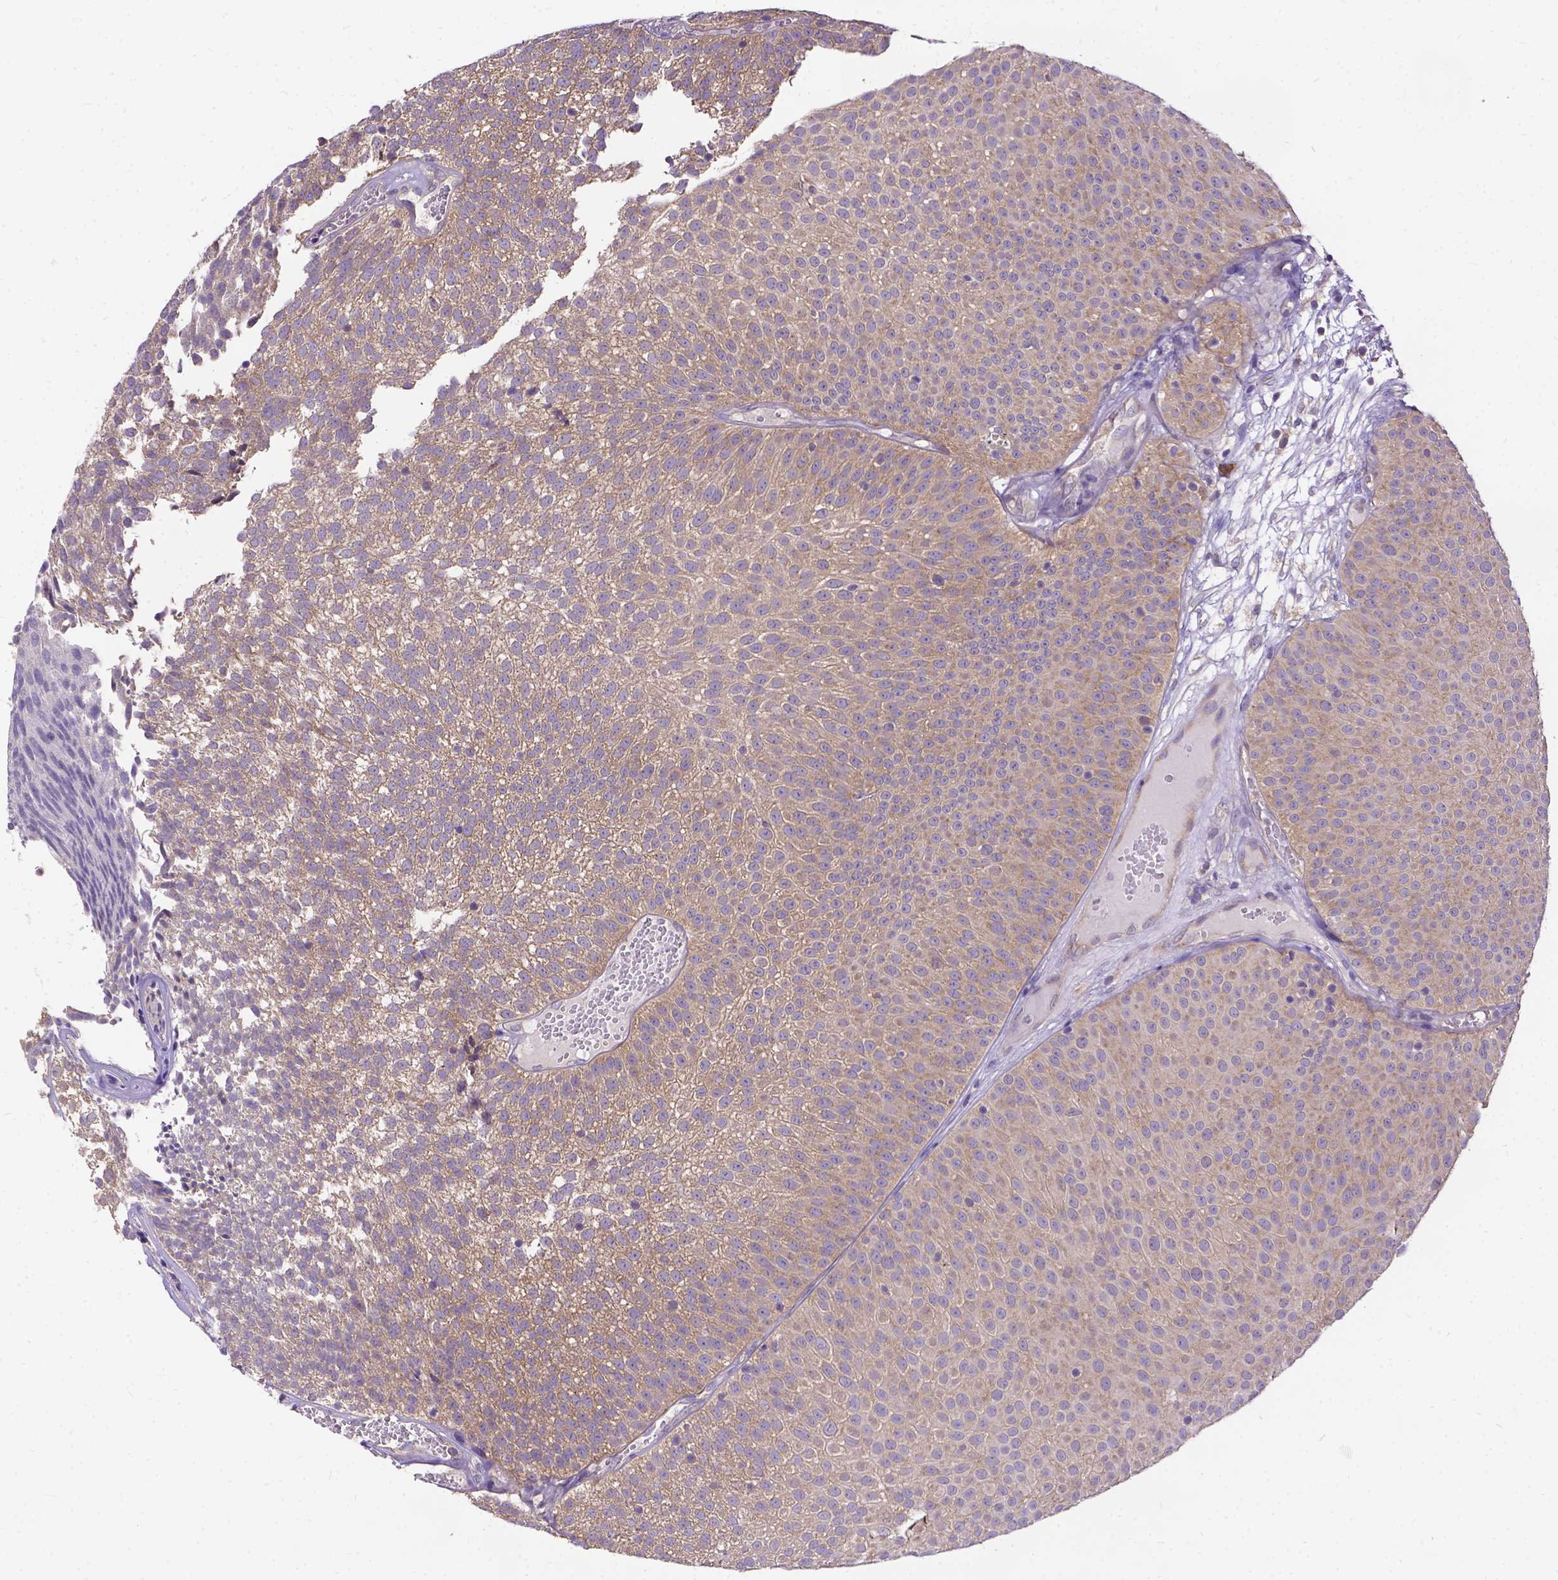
{"staining": {"intensity": "weak", "quantity": ">75%", "location": "cytoplasmic/membranous"}, "tissue": "urothelial cancer", "cell_type": "Tumor cells", "image_type": "cancer", "snomed": [{"axis": "morphology", "description": "Urothelial carcinoma, Low grade"}, {"axis": "topography", "description": "Urinary bladder"}], "caption": "Protein positivity by immunohistochemistry (IHC) exhibits weak cytoplasmic/membranous staining in about >75% of tumor cells in urothelial carcinoma (low-grade). Ihc stains the protein in brown and the nuclei are stained blue.", "gene": "DENND6A", "patient": {"sex": "male", "age": 52}}